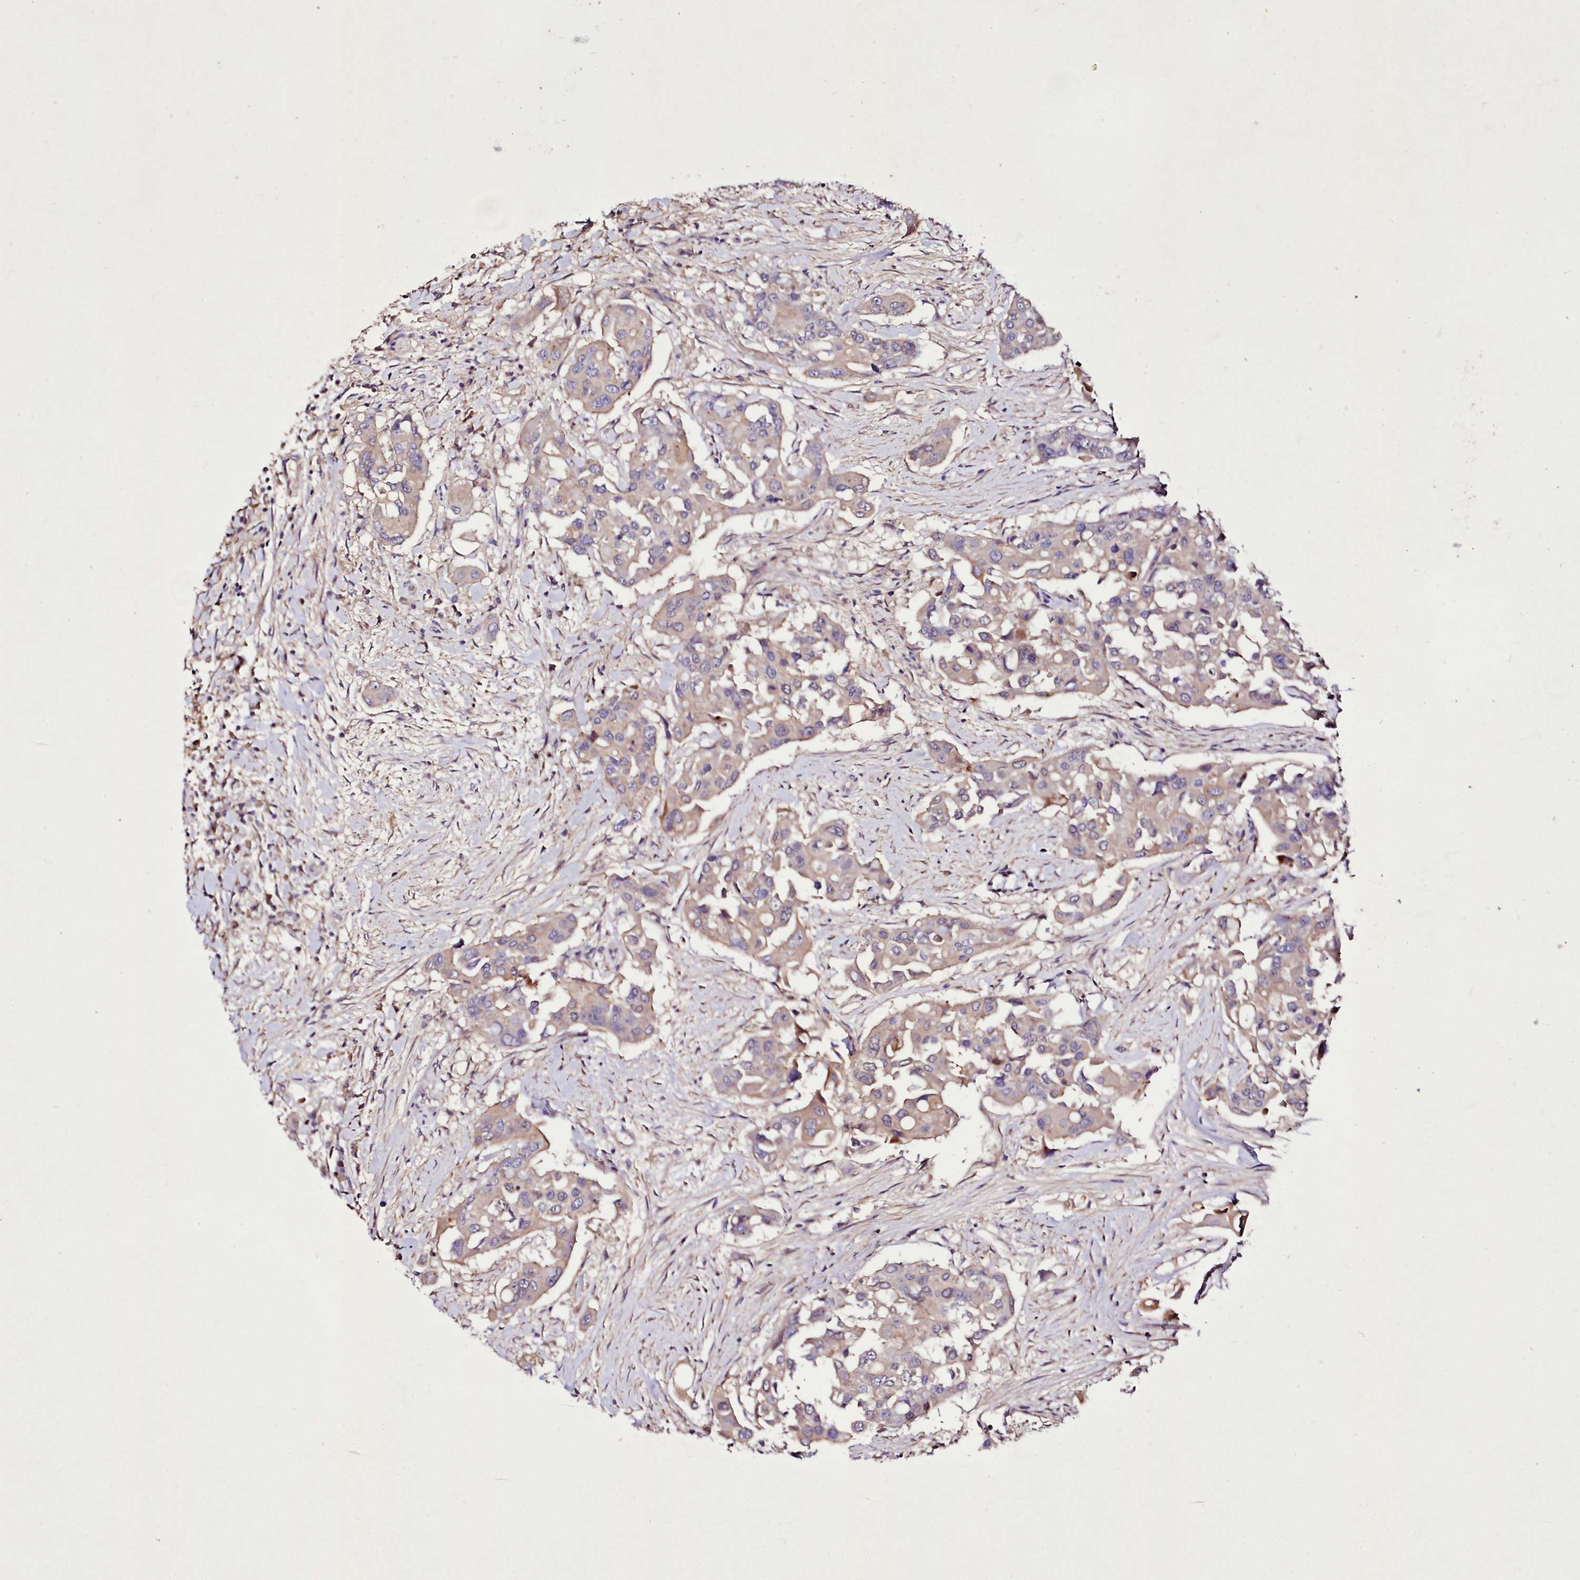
{"staining": {"intensity": "weak", "quantity": "<25%", "location": "cytoplasmic/membranous"}, "tissue": "colorectal cancer", "cell_type": "Tumor cells", "image_type": "cancer", "snomed": [{"axis": "morphology", "description": "Adenocarcinoma, NOS"}, {"axis": "topography", "description": "Colon"}], "caption": "Tumor cells are negative for protein expression in human colorectal cancer (adenocarcinoma). (Brightfield microscopy of DAB (3,3'-diaminobenzidine) immunohistochemistry at high magnification).", "gene": "PPP1R32", "patient": {"sex": "male", "age": 77}}